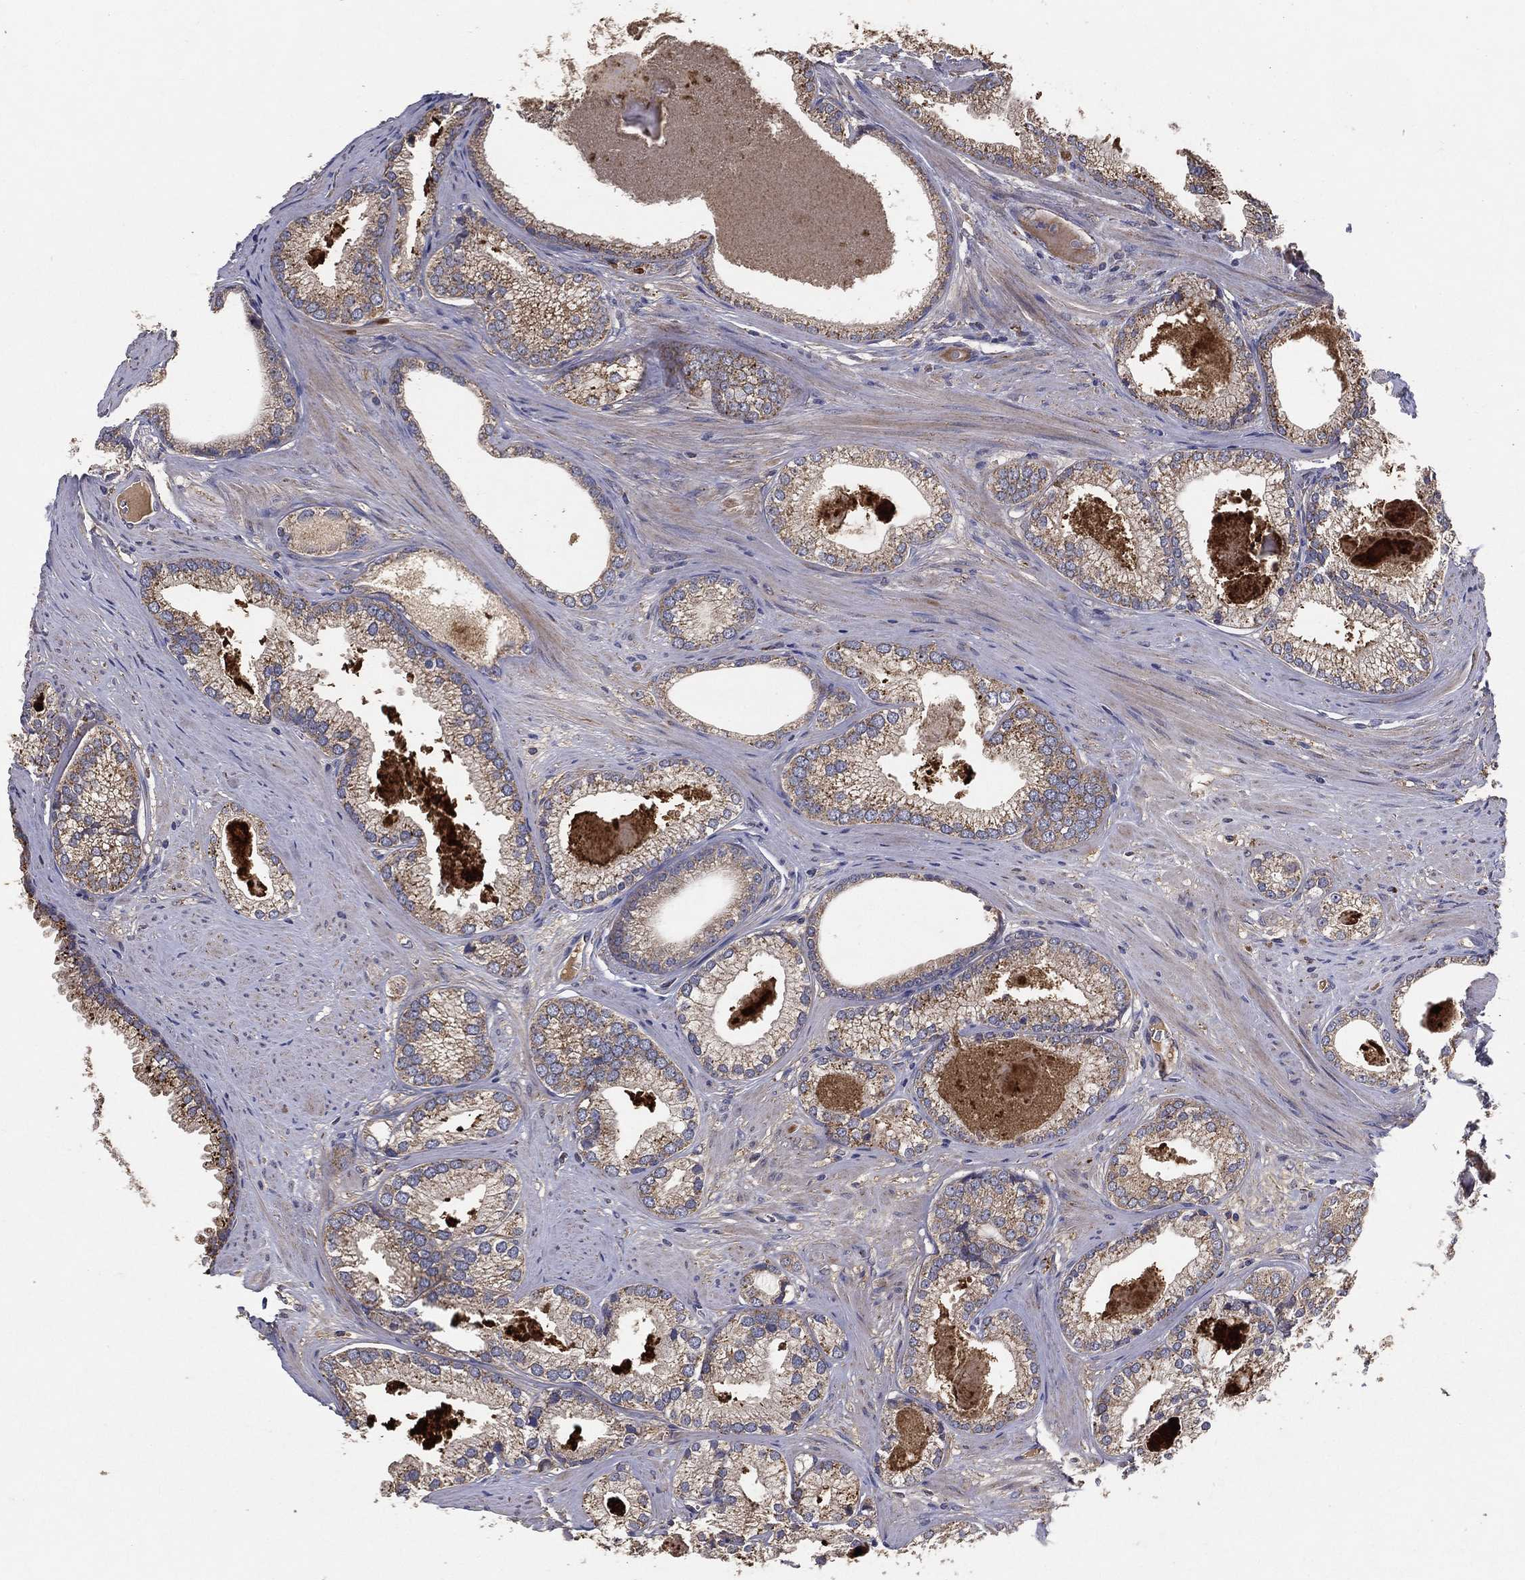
{"staining": {"intensity": "moderate", "quantity": "25%-75%", "location": "cytoplasmic/membranous"}, "tissue": "prostate cancer", "cell_type": "Tumor cells", "image_type": "cancer", "snomed": [{"axis": "morphology", "description": "Adenocarcinoma, High grade"}, {"axis": "topography", "description": "Prostate and seminal vesicle, NOS"}], "caption": "High-grade adenocarcinoma (prostate) stained with DAB (3,3'-diaminobenzidine) immunohistochemistry (IHC) shows medium levels of moderate cytoplasmic/membranous staining in approximately 25%-75% of tumor cells. (DAB IHC, brown staining for protein, blue staining for nuclei).", "gene": "MT-ND1", "patient": {"sex": "male", "age": 62}}